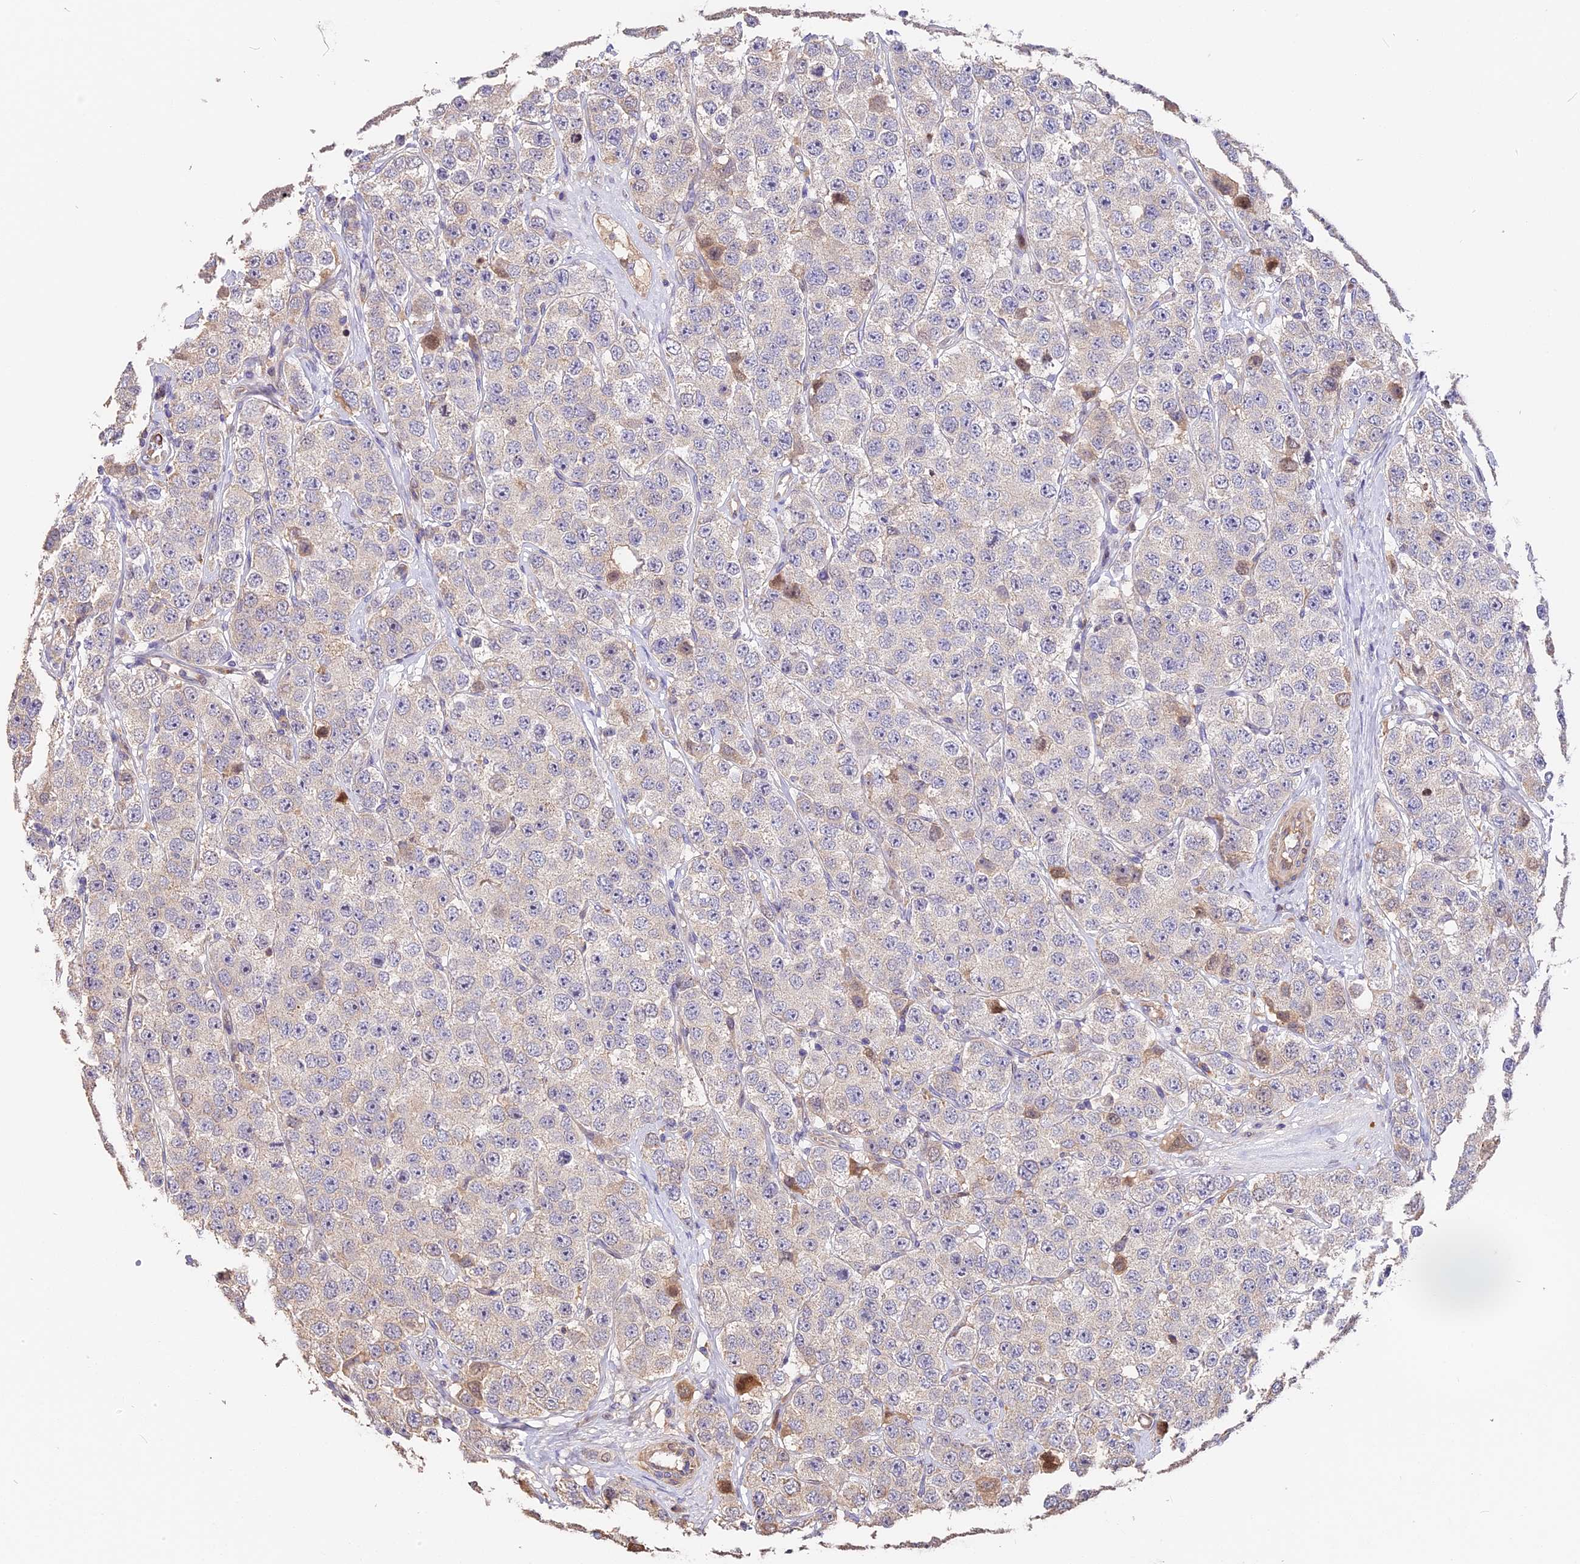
{"staining": {"intensity": "negative", "quantity": "none", "location": "none"}, "tissue": "testis cancer", "cell_type": "Tumor cells", "image_type": "cancer", "snomed": [{"axis": "morphology", "description": "Seminoma, NOS"}, {"axis": "topography", "description": "Testis"}], "caption": "DAB immunohistochemical staining of testis cancer (seminoma) displays no significant positivity in tumor cells.", "gene": "ARHGAP17", "patient": {"sex": "male", "age": 28}}